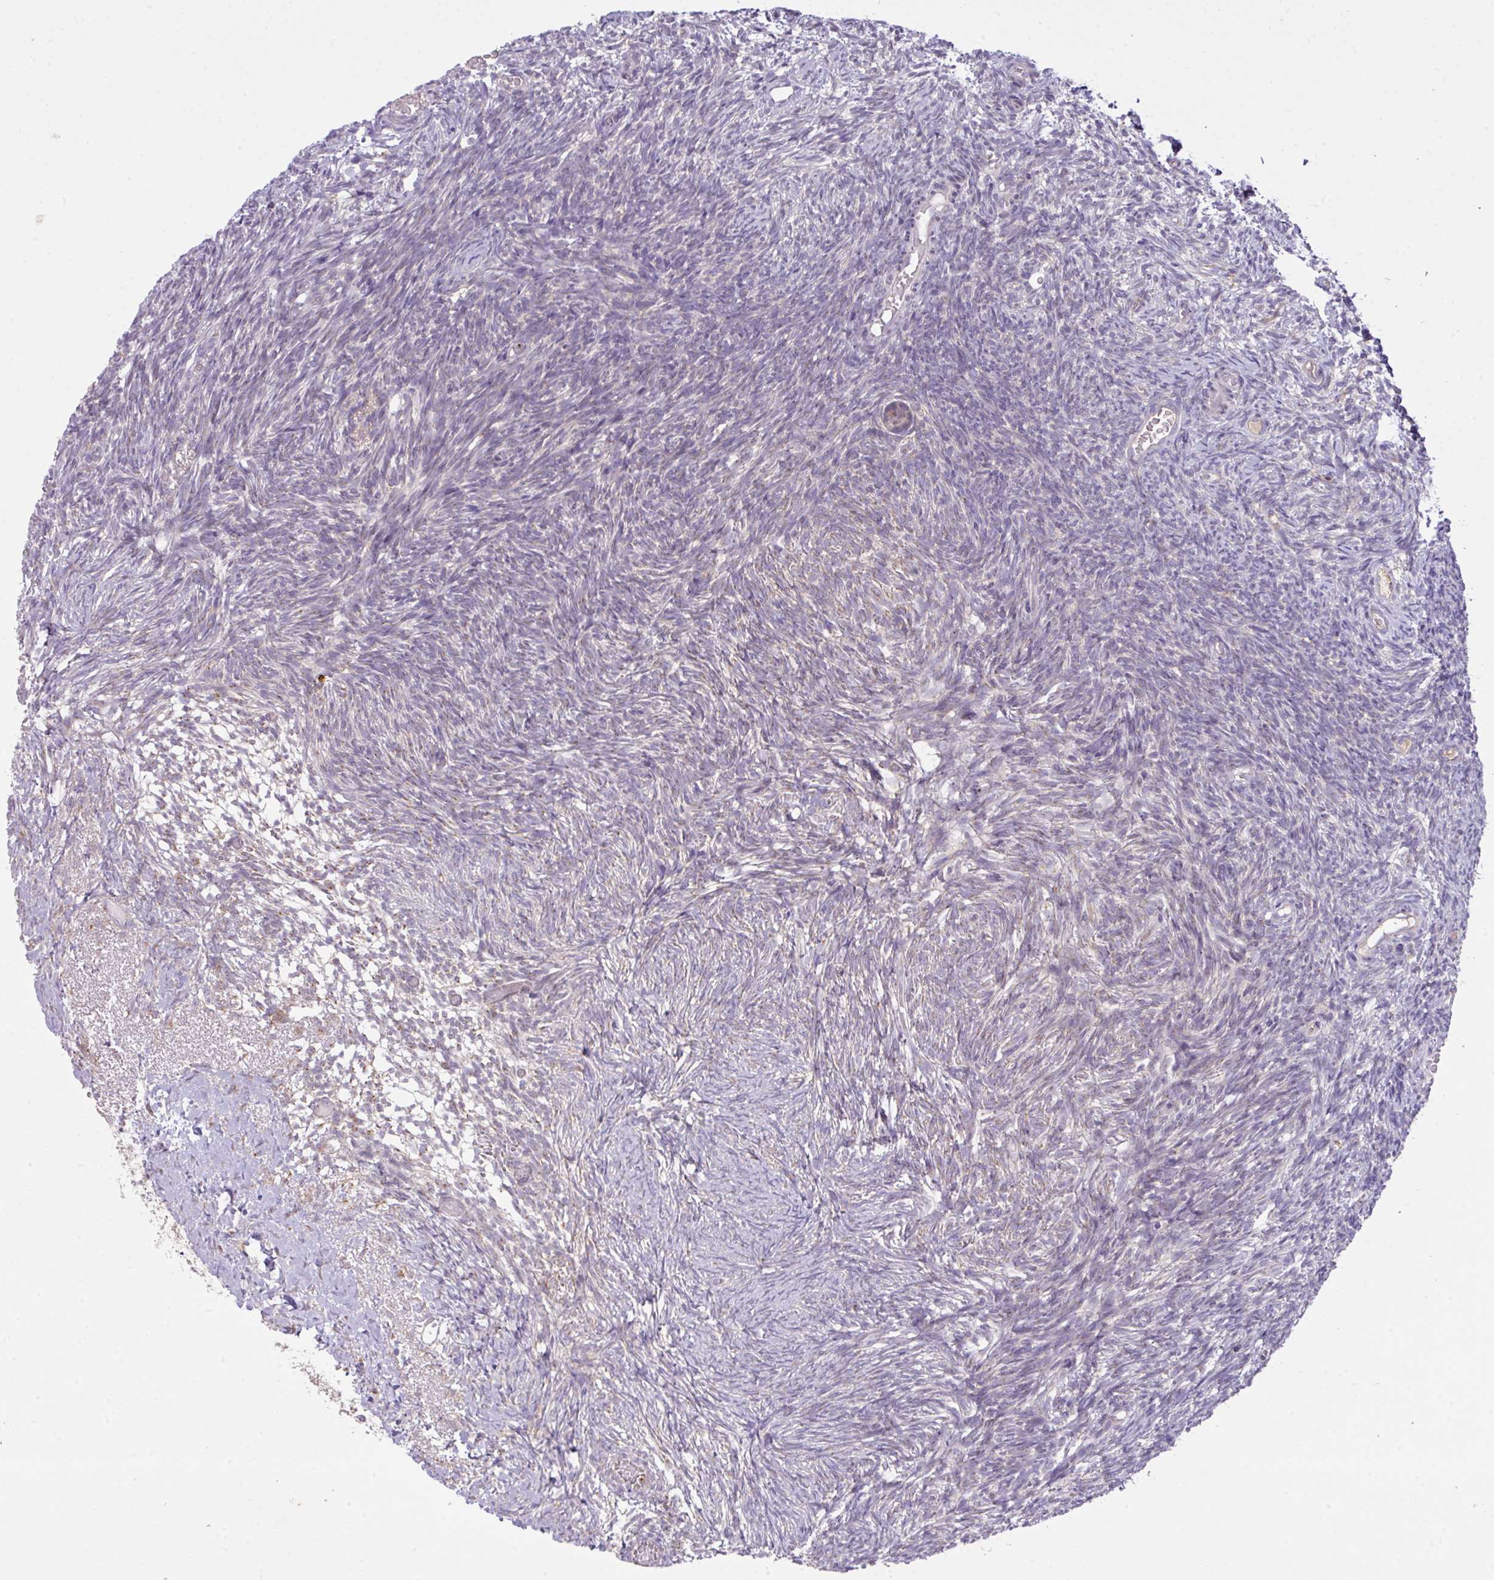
{"staining": {"intensity": "weak", "quantity": ">75%", "location": "cytoplasmic/membranous"}, "tissue": "ovary", "cell_type": "Follicle cells", "image_type": "normal", "snomed": [{"axis": "morphology", "description": "Normal tissue, NOS"}, {"axis": "topography", "description": "Ovary"}], "caption": "IHC micrograph of unremarkable human ovary stained for a protein (brown), which exhibits low levels of weak cytoplasmic/membranous positivity in approximately >75% of follicle cells.", "gene": "VTI1A", "patient": {"sex": "female", "age": 39}}